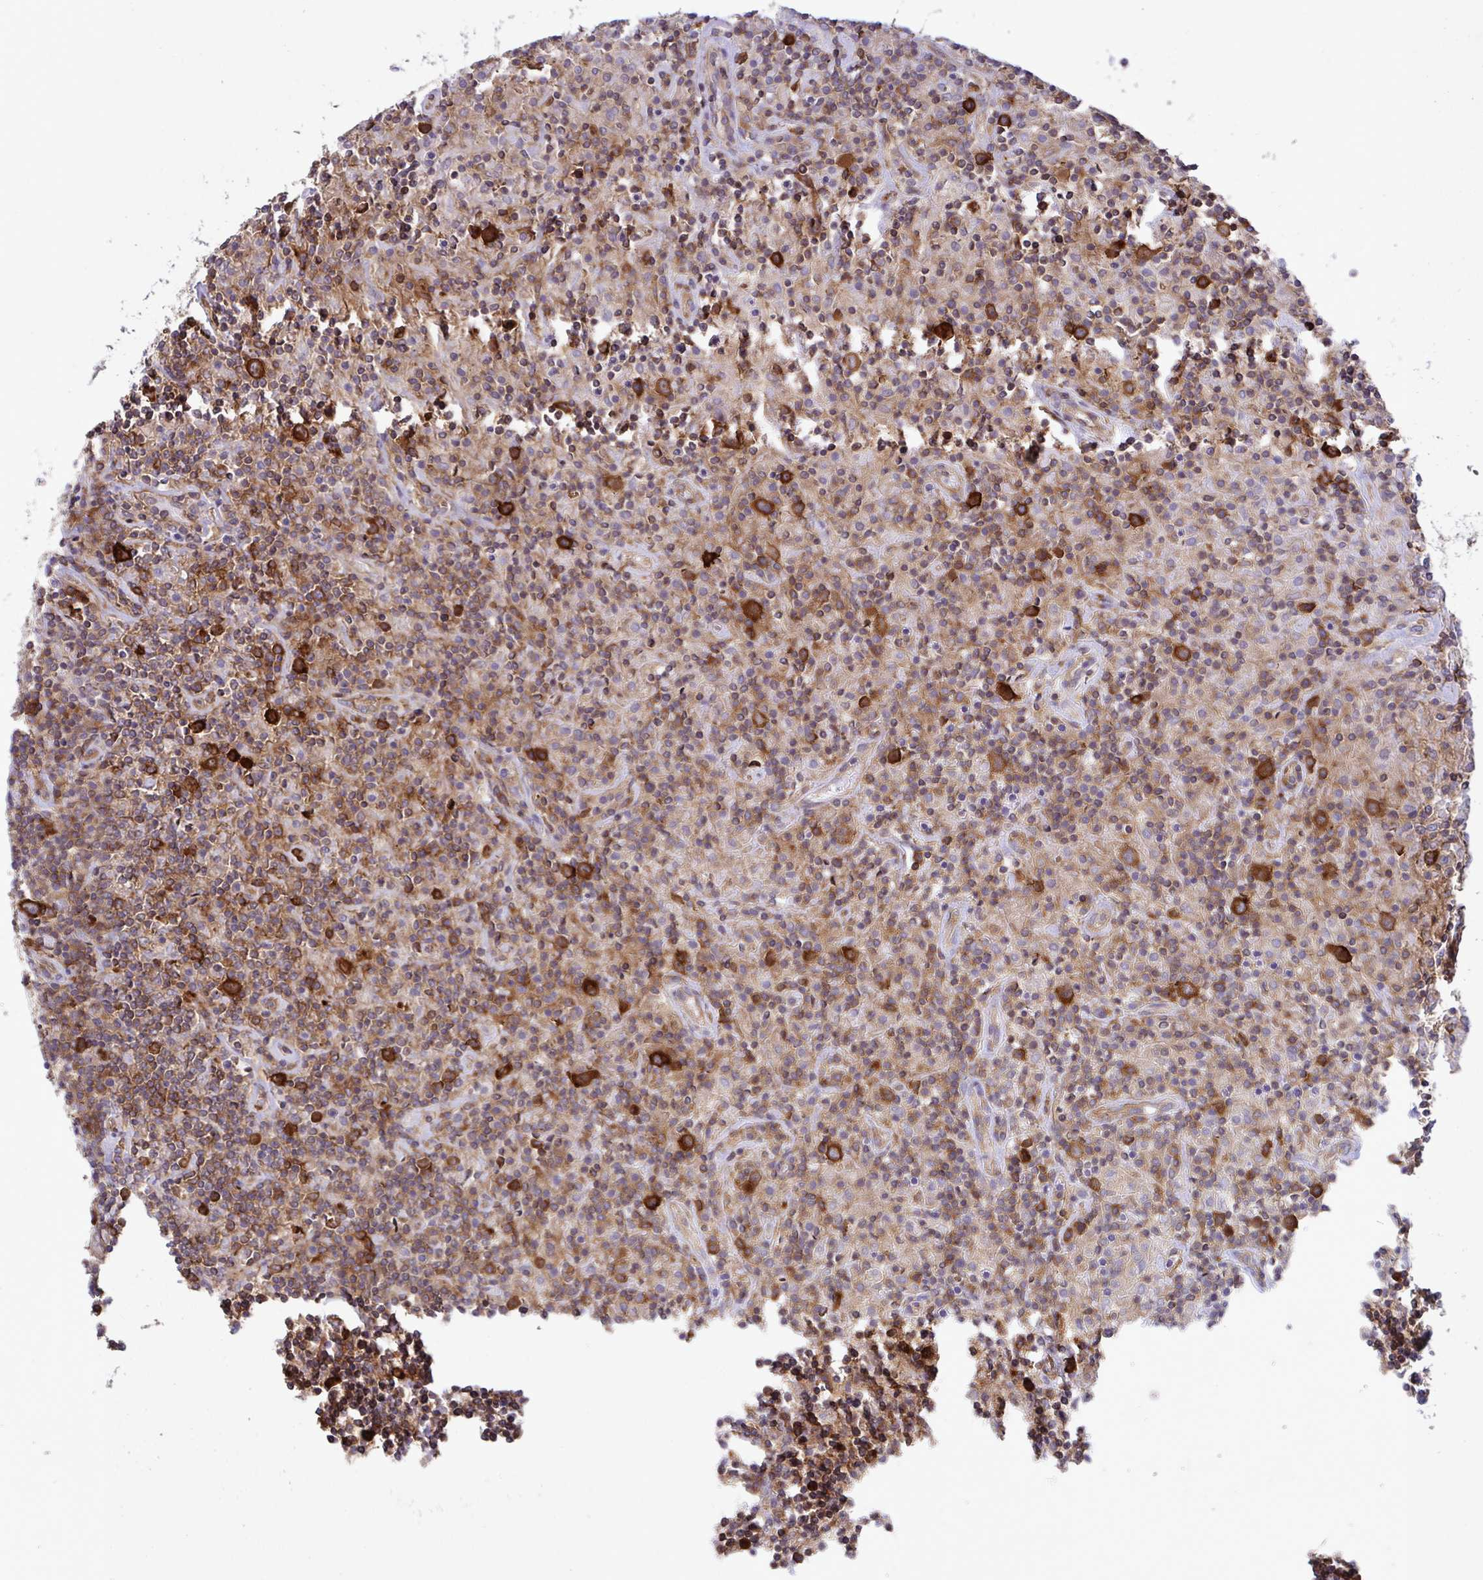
{"staining": {"intensity": "strong", "quantity": ">75%", "location": "cytoplasmic/membranous"}, "tissue": "lymphoma", "cell_type": "Tumor cells", "image_type": "cancer", "snomed": [{"axis": "morphology", "description": "Hodgkin's disease, NOS"}, {"axis": "topography", "description": "Lymph node"}], "caption": "IHC staining of Hodgkin's disease, which reveals high levels of strong cytoplasmic/membranous staining in approximately >75% of tumor cells indicating strong cytoplasmic/membranous protein staining. The staining was performed using DAB (brown) for protein detection and nuclei were counterstained in hematoxylin (blue).", "gene": "YARS2", "patient": {"sex": "male", "age": 70}}